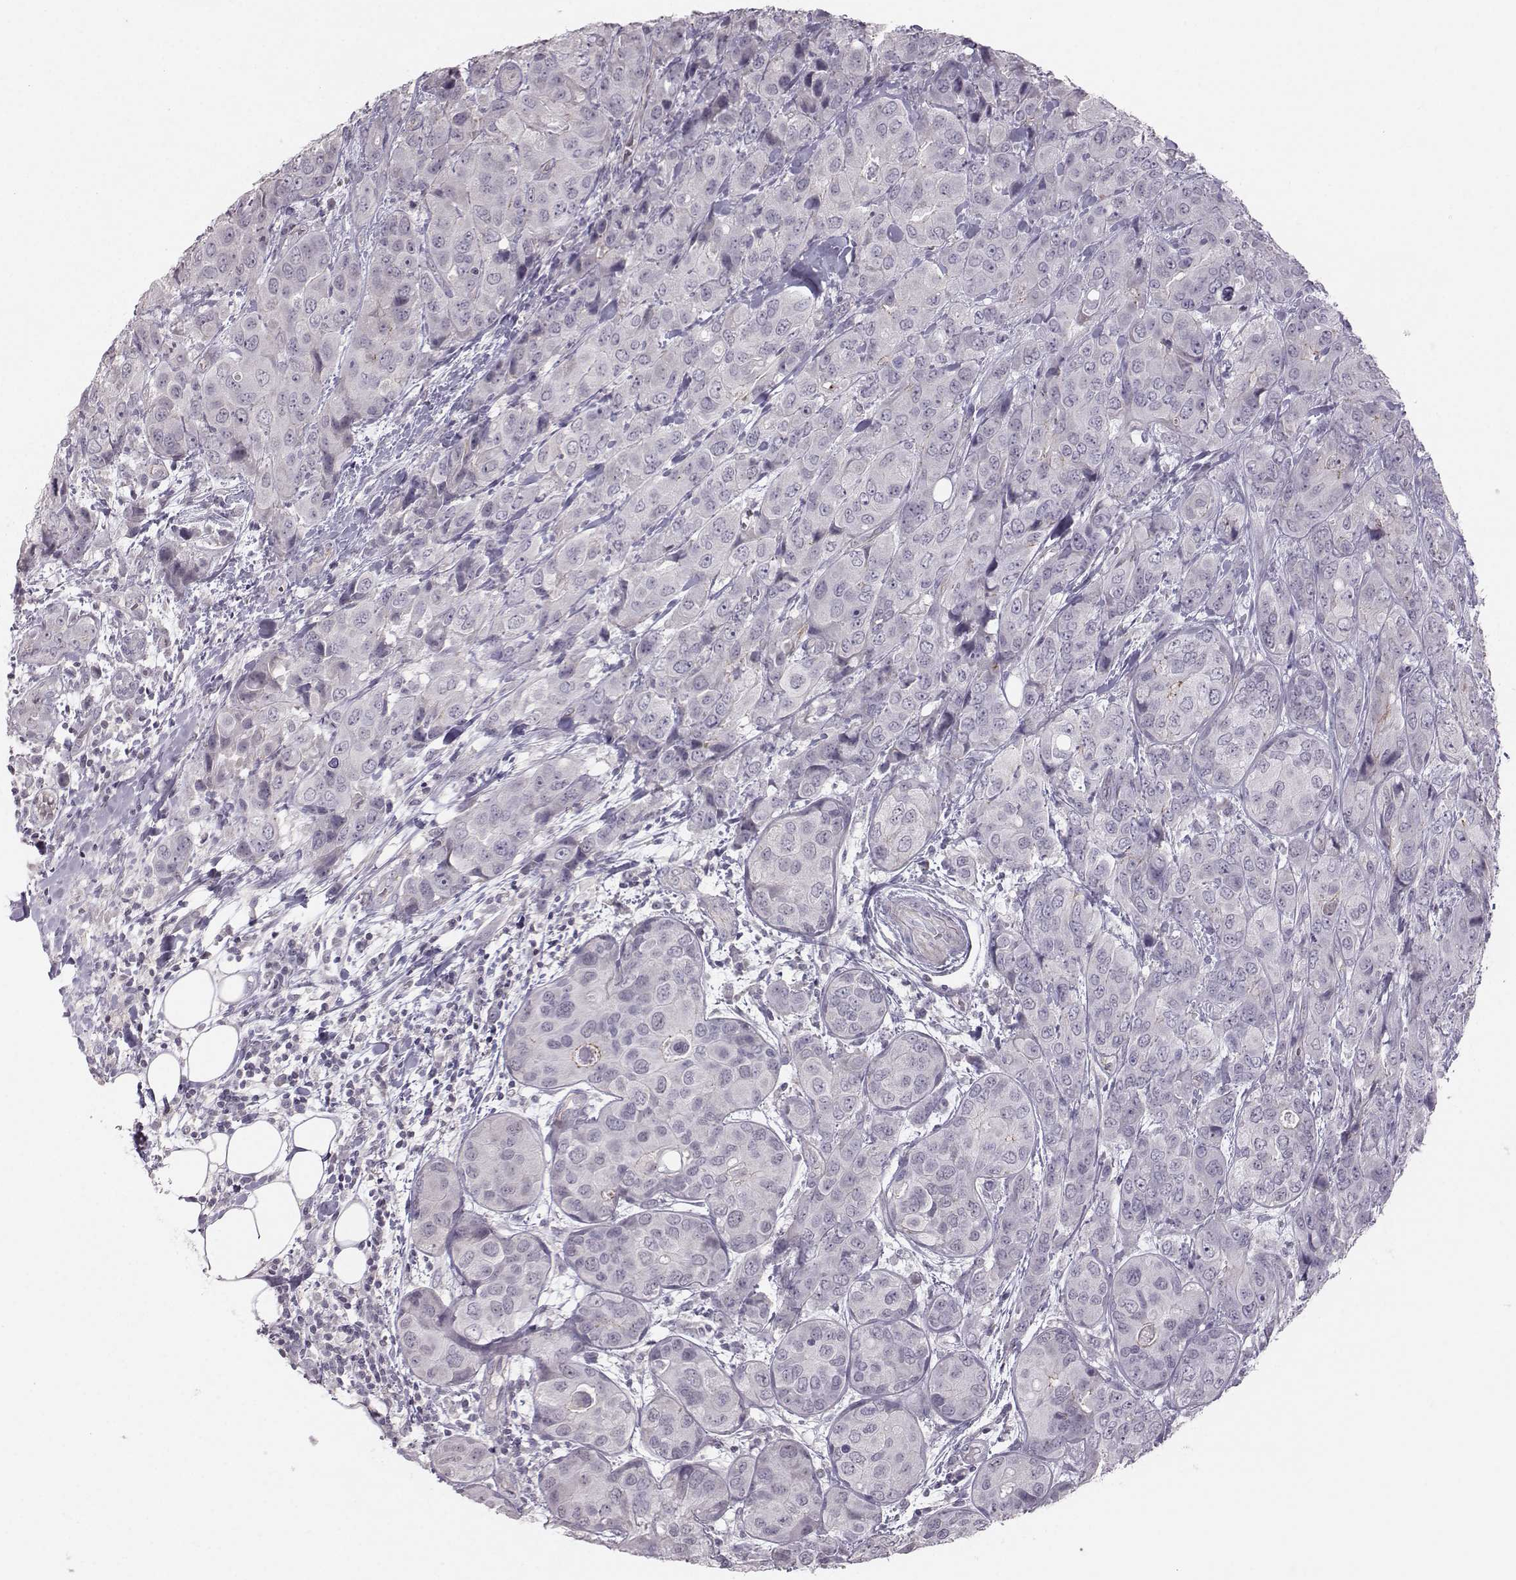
{"staining": {"intensity": "negative", "quantity": "none", "location": "none"}, "tissue": "breast cancer", "cell_type": "Tumor cells", "image_type": "cancer", "snomed": [{"axis": "morphology", "description": "Duct carcinoma"}, {"axis": "topography", "description": "Breast"}], "caption": "High power microscopy micrograph of an IHC histopathology image of breast invasive ductal carcinoma, revealing no significant positivity in tumor cells.", "gene": "MAST1", "patient": {"sex": "female", "age": 43}}